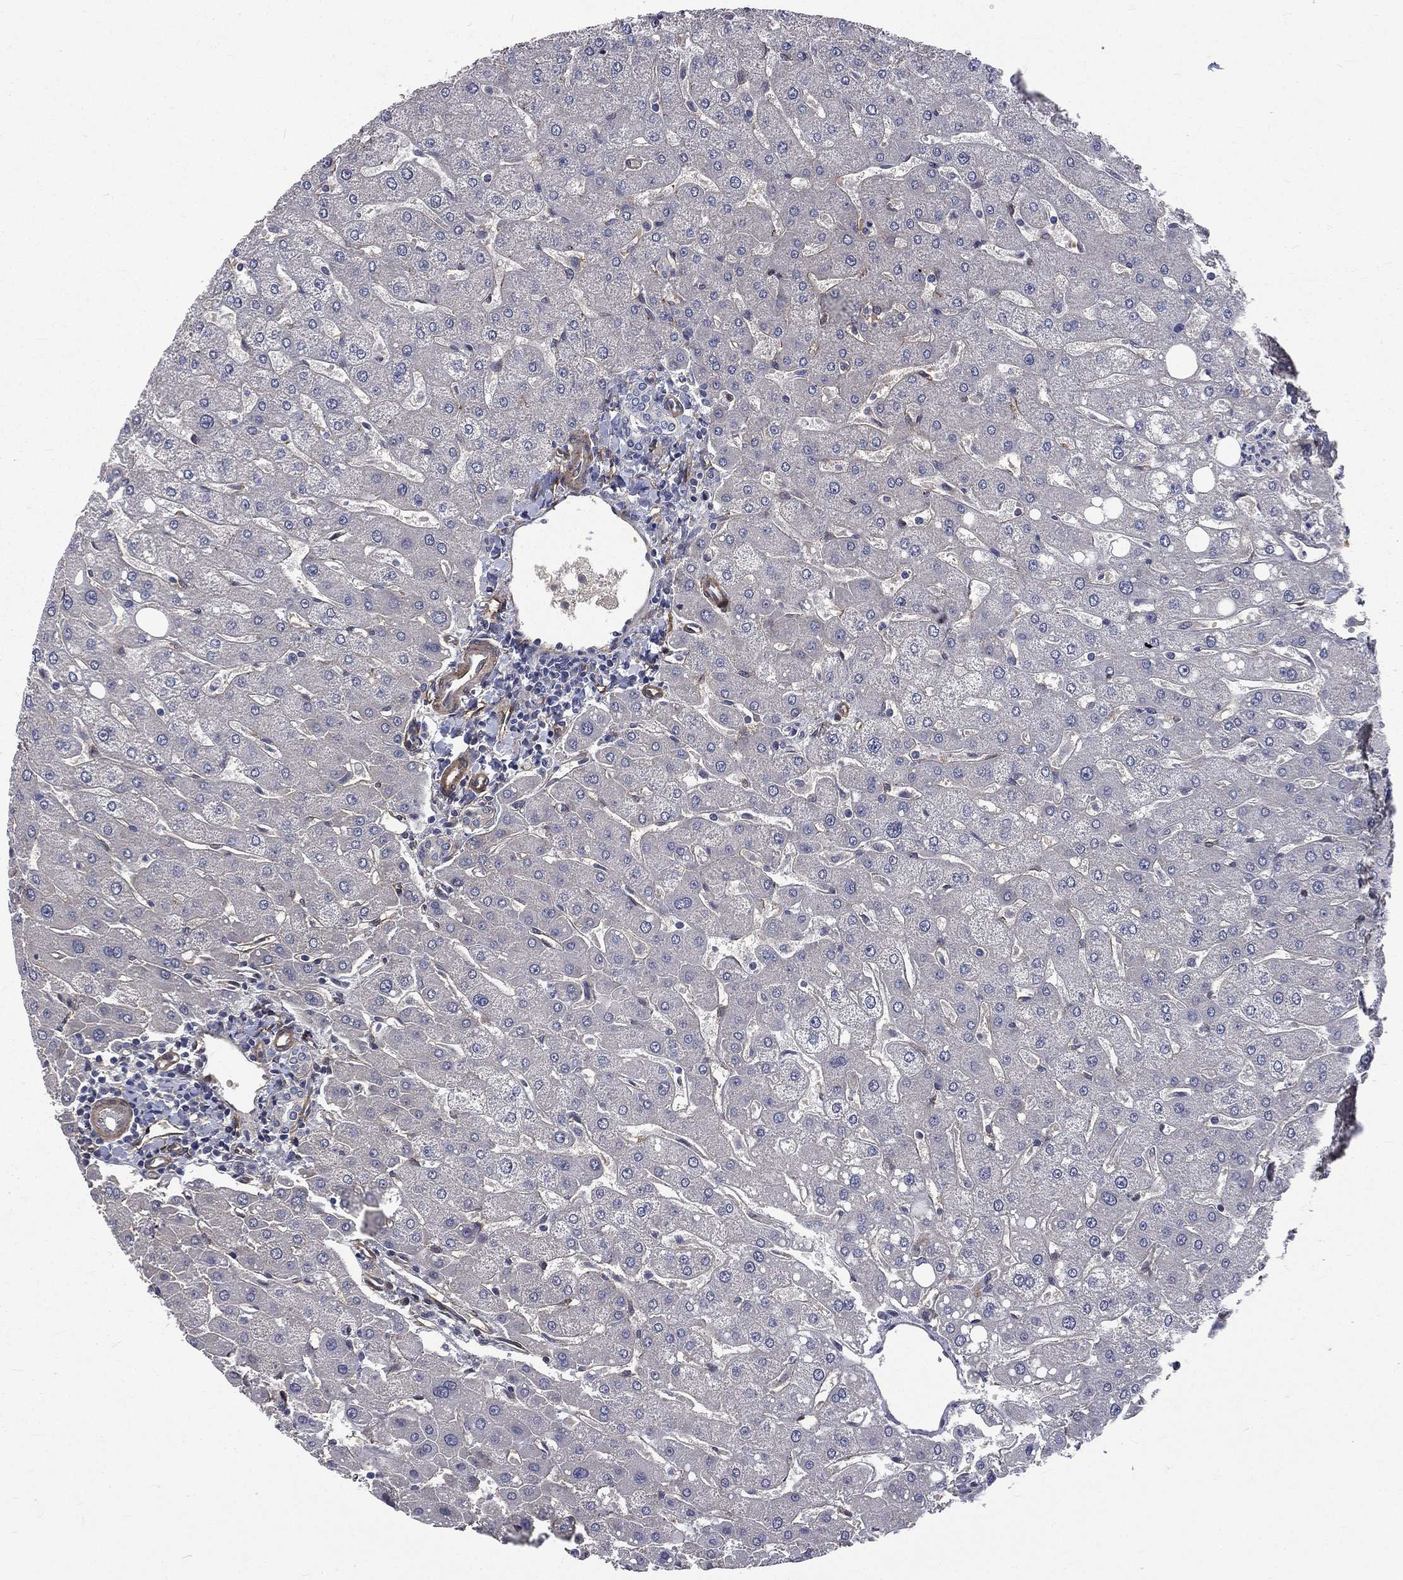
{"staining": {"intensity": "weak", "quantity": "25%-75%", "location": "cytoplasmic/membranous"}, "tissue": "liver", "cell_type": "Cholangiocytes", "image_type": "normal", "snomed": [{"axis": "morphology", "description": "Normal tissue, NOS"}, {"axis": "topography", "description": "Liver"}], "caption": "A micrograph showing weak cytoplasmic/membranous staining in approximately 25%-75% of cholangiocytes in benign liver, as visualized by brown immunohistochemical staining.", "gene": "PPFIBP1", "patient": {"sex": "male", "age": 67}}